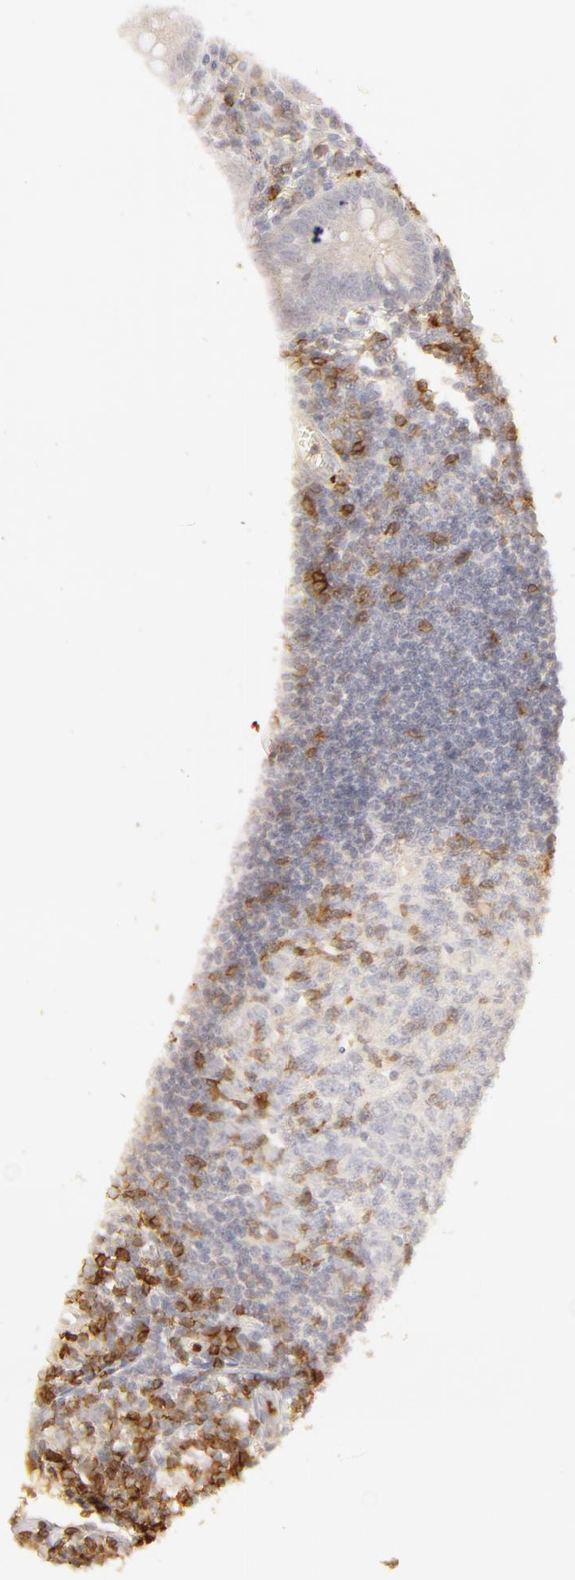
{"staining": {"intensity": "negative", "quantity": "none", "location": "none"}, "tissue": "appendix", "cell_type": "Glandular cells", "image_type": "normal", "snomed": [{"axis": "morphology", "description": "Normal tissue, NOS"}, {"axis": "topography", "description": "Appendix"}], "caption": "Immunohistochemistry photomicrograph of normal appendix stained for a protein (brown), which shows no expression in glandular cells.", "gene": "C1R", "patient": {"sex": "female", "age": 19}}